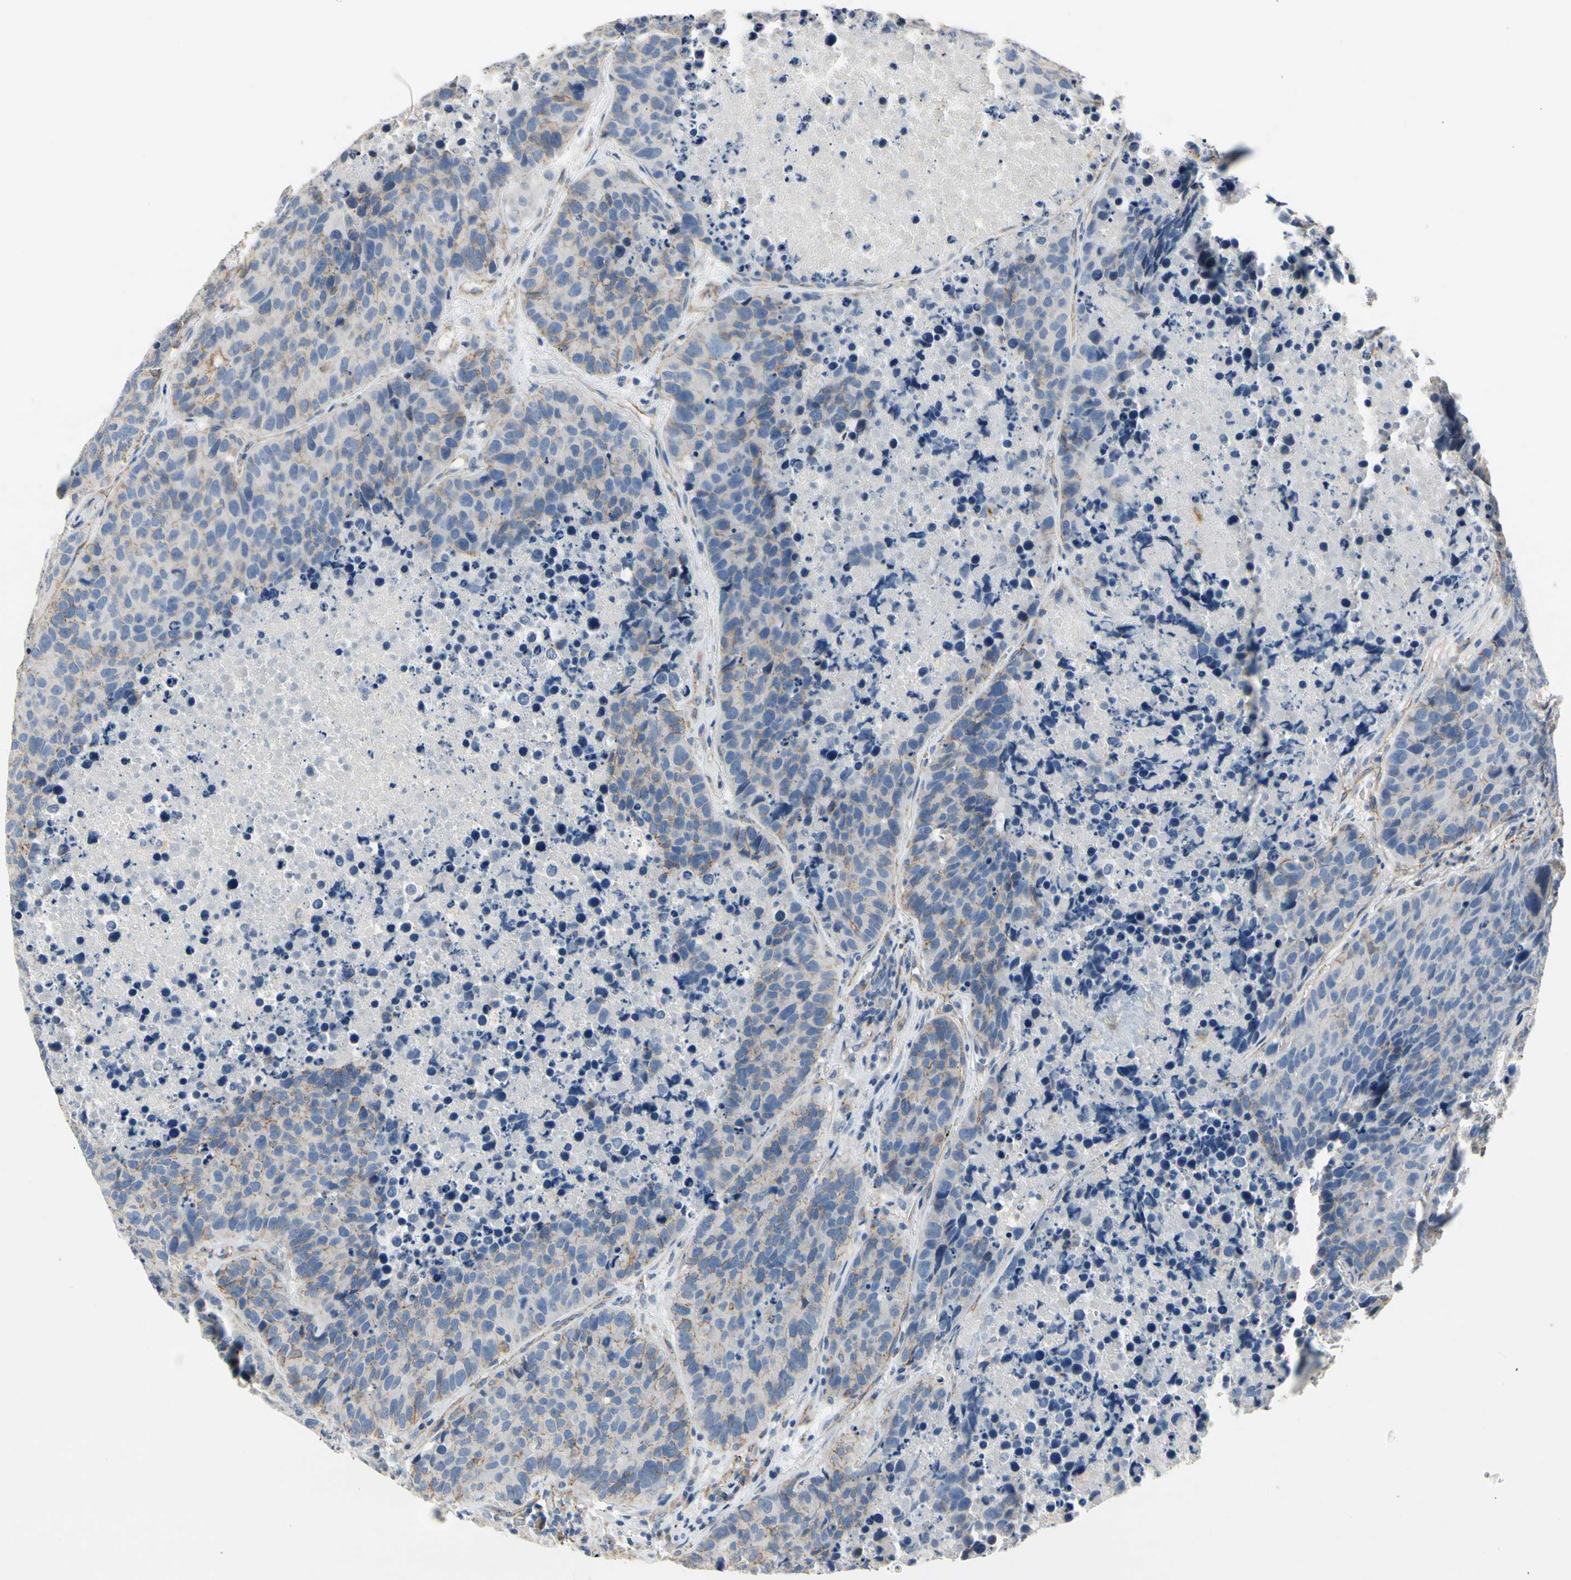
{"staining": {"intensity": "negative", "quantity": "none", "location": "none"}, "tissue": "carcinoid", "cell_type": "Tumor cells", "image_type": "cancer", "snomed": [{"axis": "morphology", "description": "Carcinoid, malignant, NOS"}, {"axis": "topography", "description": "Lung"}], "caption": "Tumor cells show no significant protein staining in carcinoid.", "gene": "LGR6", "patient": {"sex": "male", "age": 60}}